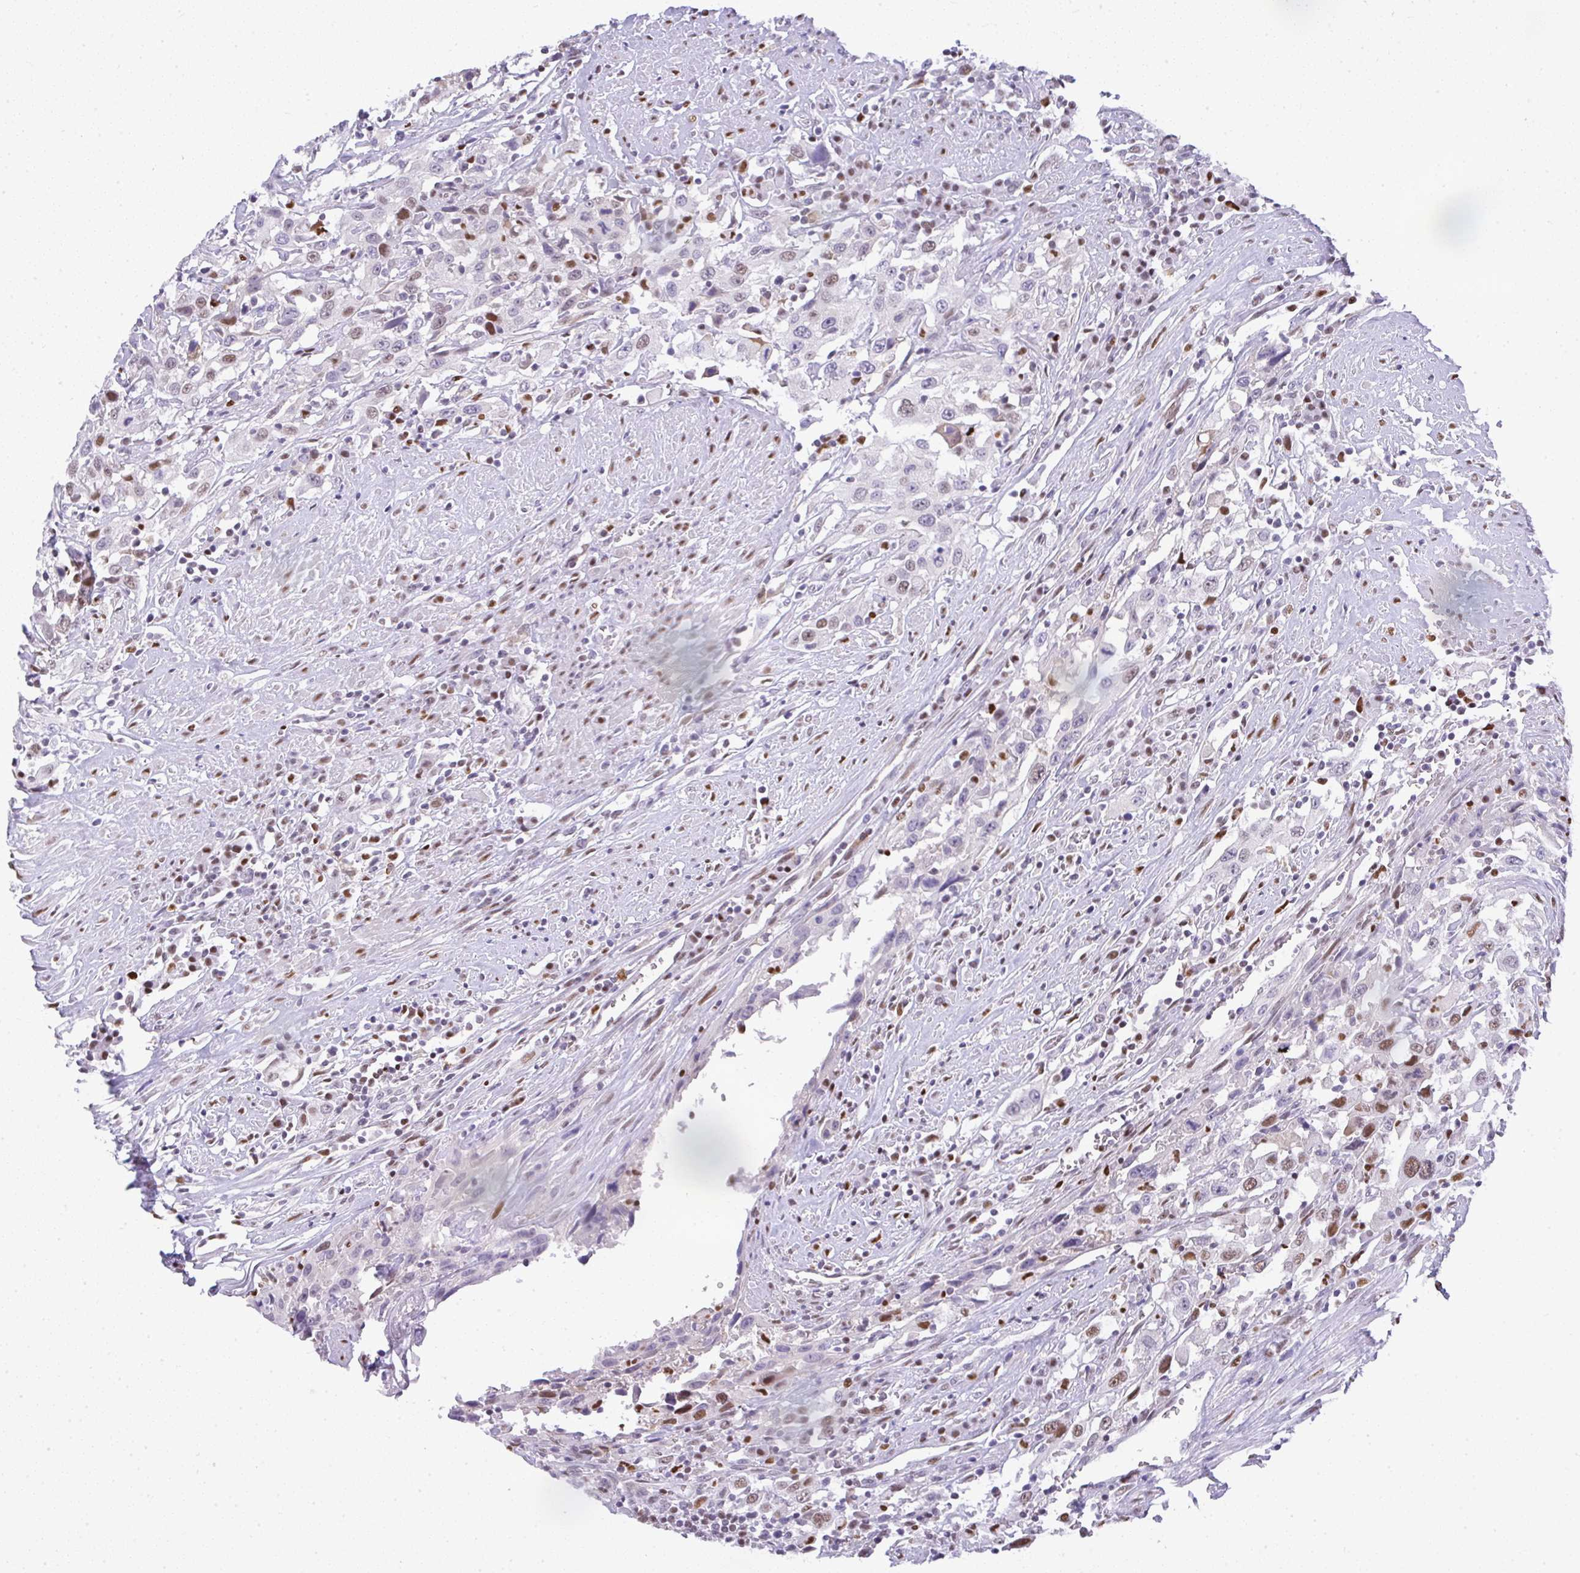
{"staining": {"intensity": "moderate", "quantity": "25%-75%", "location": "nuclear"}, "tissue": "urothelial cancer", "cell_type": "Tumor cells", "image_type": "cancer", "snomed": [{"axis": "morphology", "description": "Urothelial carcinoma, High grade"}, {"axis": "topography", "description": "Urinary bladder"}], "caption": "IHC micrograph of urothelial carcinoma (high-grade) stained for a protein (brown), which exhibits medium levels of moderate nuclear staining in approximately 25%-75% of tumor cells.", "gene": "BBX", "patient": {"sex": "male", "age": 61}}